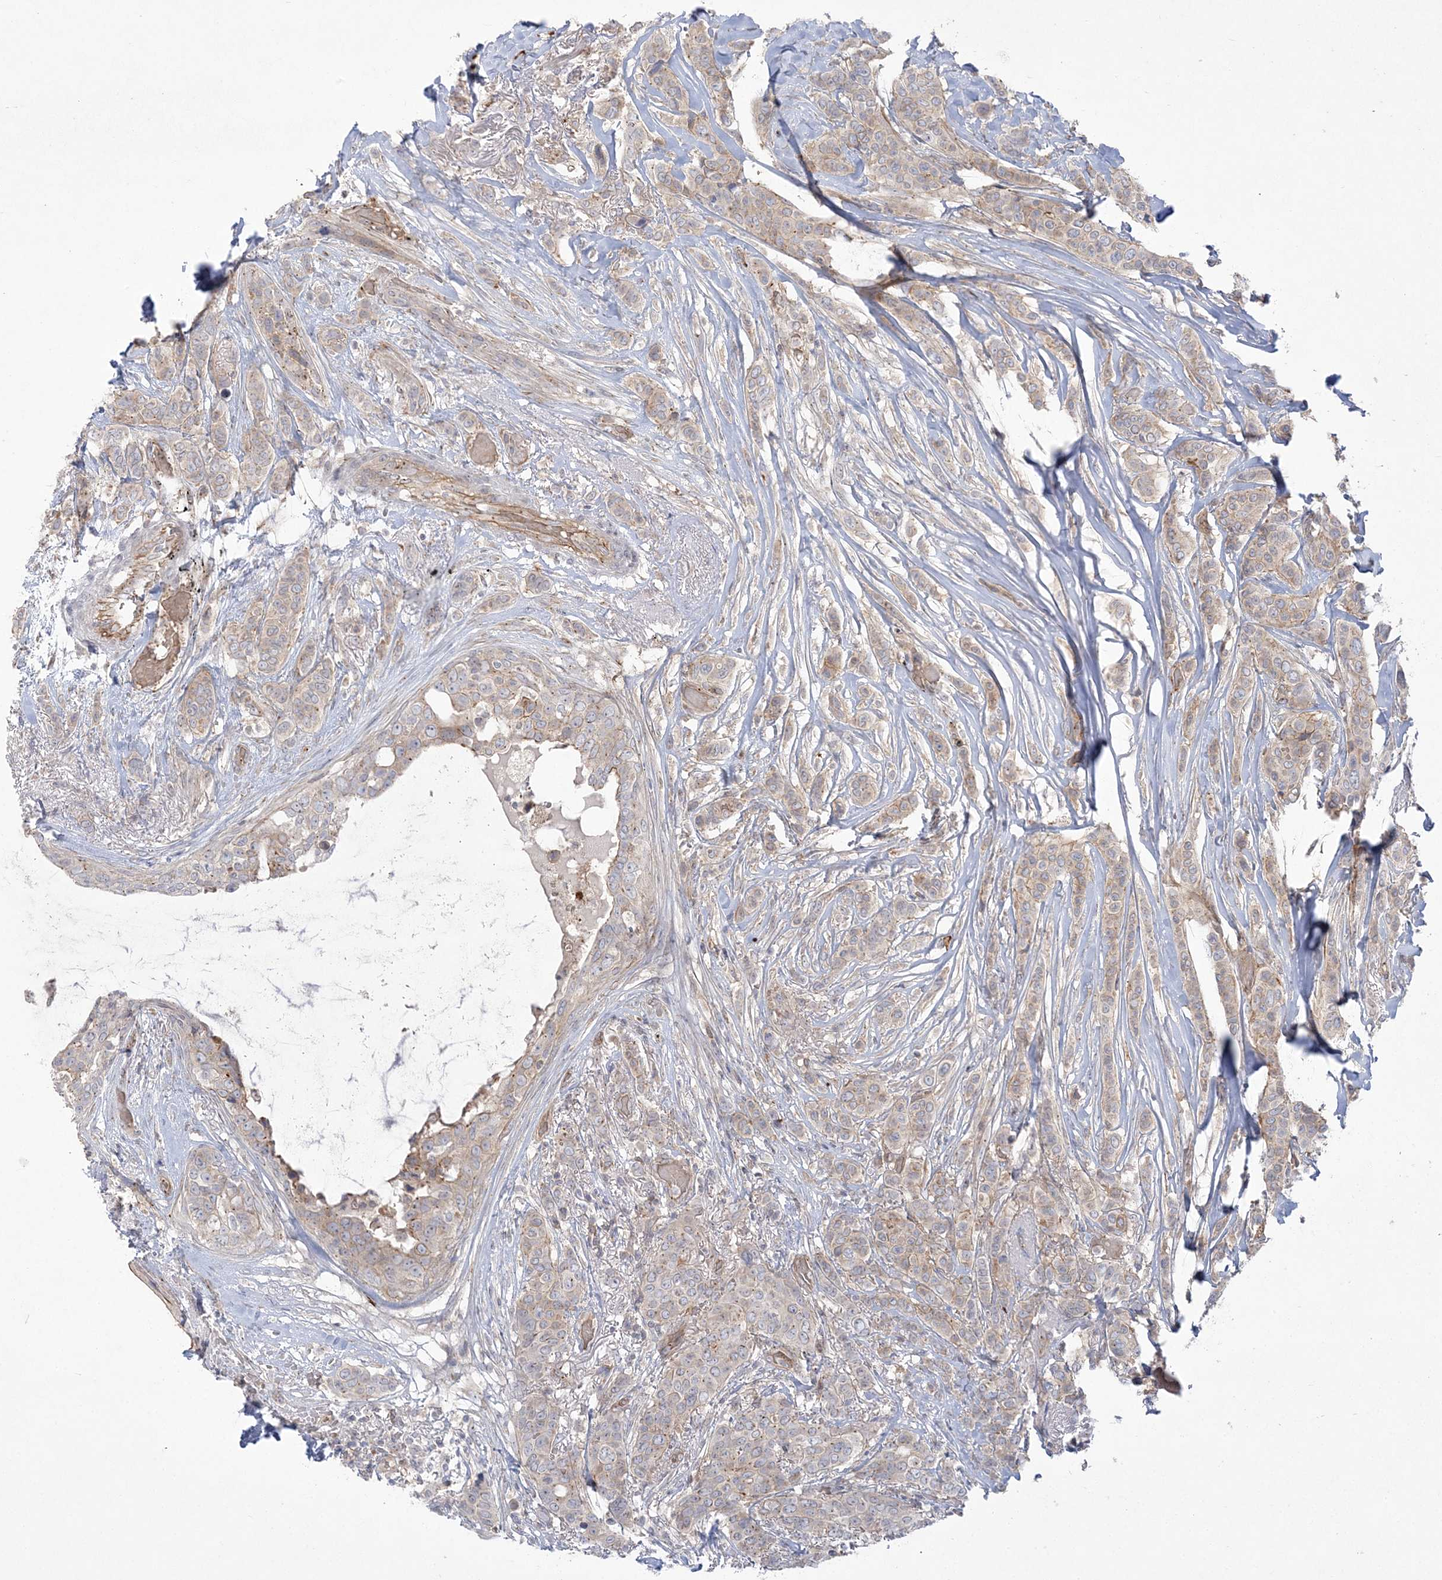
{"staining": {"intensity": "weak", "quantity": "25%-75%", "location": "cytoplasmic/membranous"}, "tissue": "breast cancer", "cell_type": "Tumor cells", "image_type": "cancer", "snomed": [{"axis": "morphology", "description": "Lobular carcinoma"}, {"axis": "topography", "description": "Breast"}], "caption": "The immunohistochemical stain labels weak cytoplasmic/membranous expression in tumor cells of breast cancer (lobular carcinoma) tissue.", "gene": "ADAMTS12", "patient": {"sex": "female", "age": 51}}